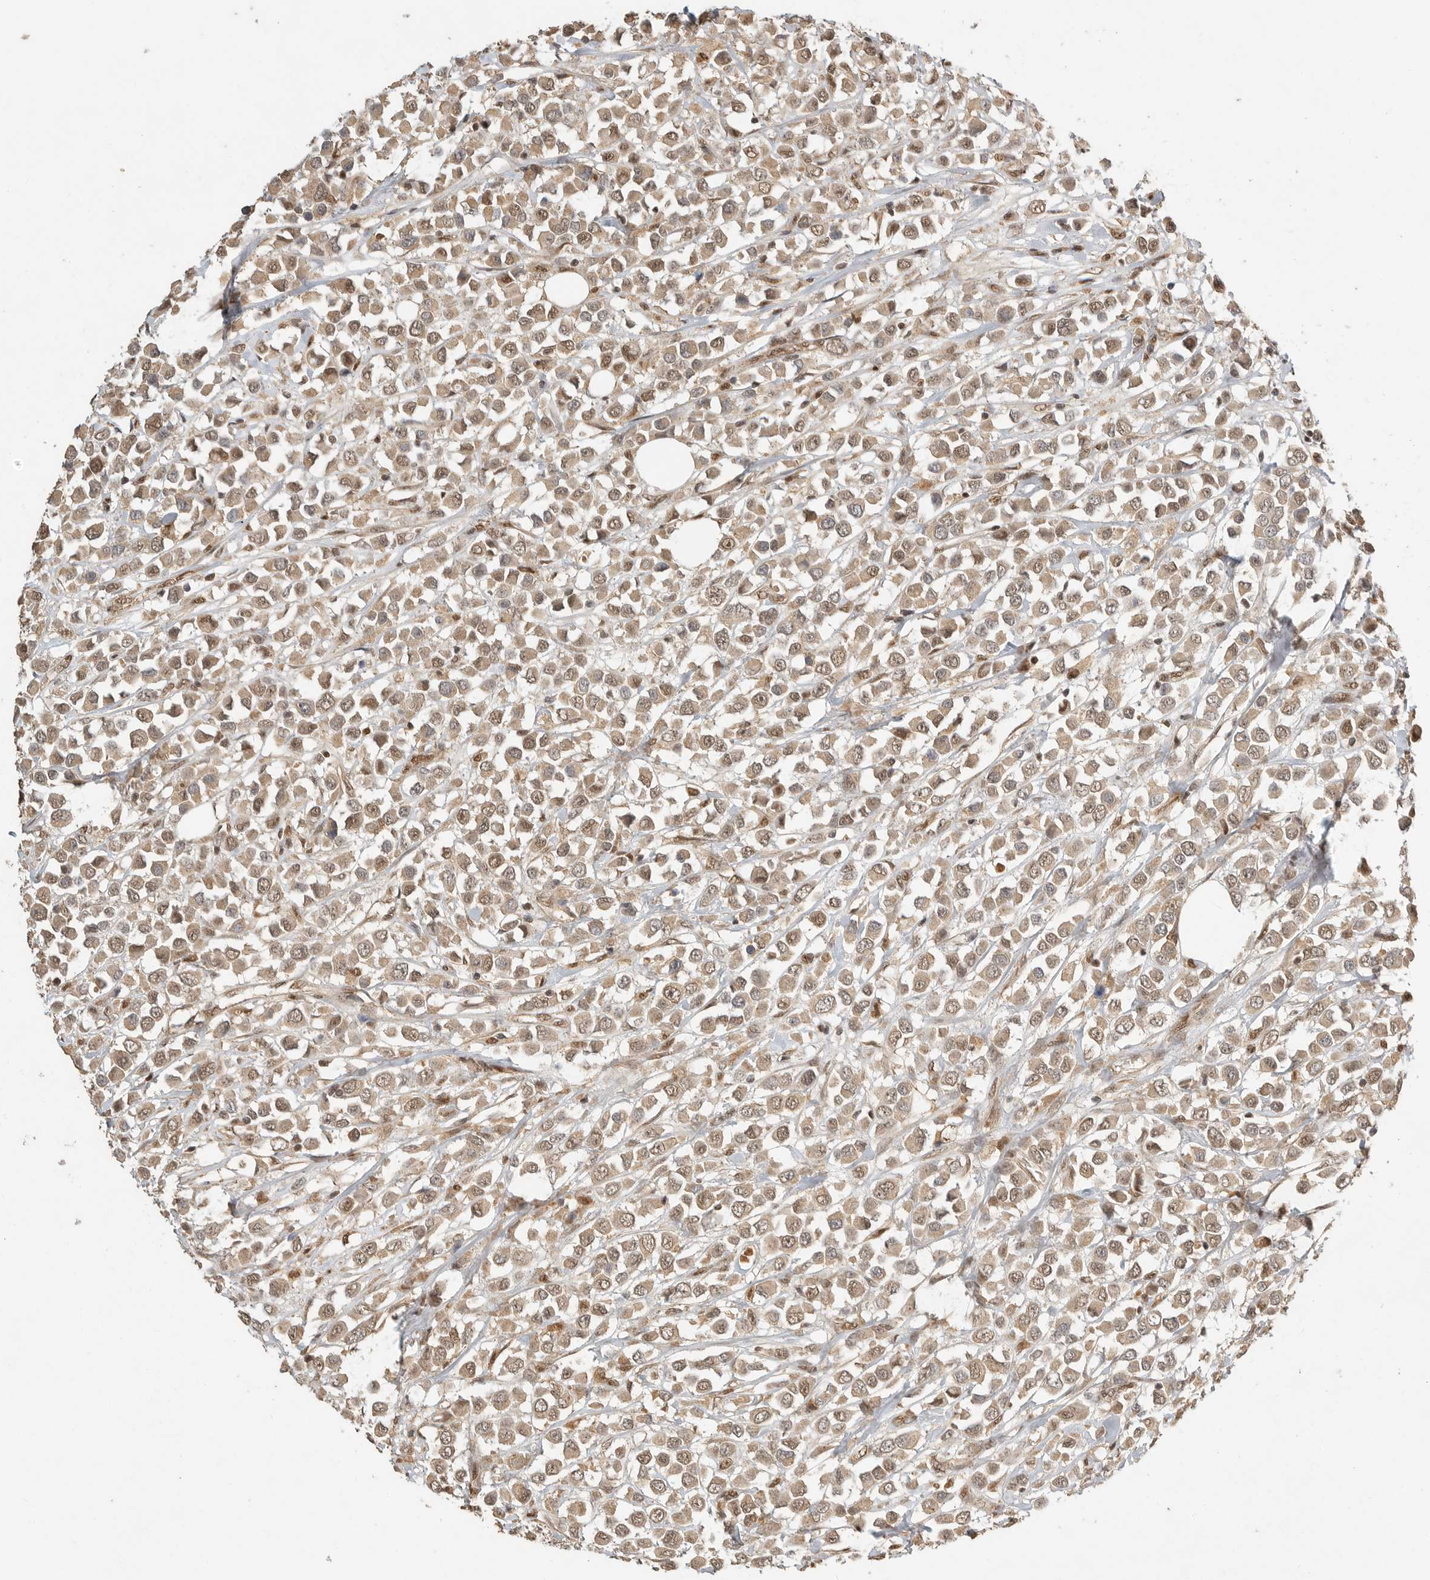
{"staining": {"intensity": "moderate", "quantity": ">75%", "location": "cytoplasmic/membranous,nuclear"}, "tissue": "breast cancer", "cell_type": "Tumor cells", "image_type": "cancer", "snomed": [{"axis": "morphology", "description": "Duct carcinoma"}, {"axis": "topography", "description": "Breast"}], "caption": "A micrograph of intraductal carcinoma (breast) stained for a protein shows moderate cytoplasmic/membranous and nuclear brown staining in tumor cells.", "gene": "DFFA", "patient": {"sex": "female", "age": 61}}